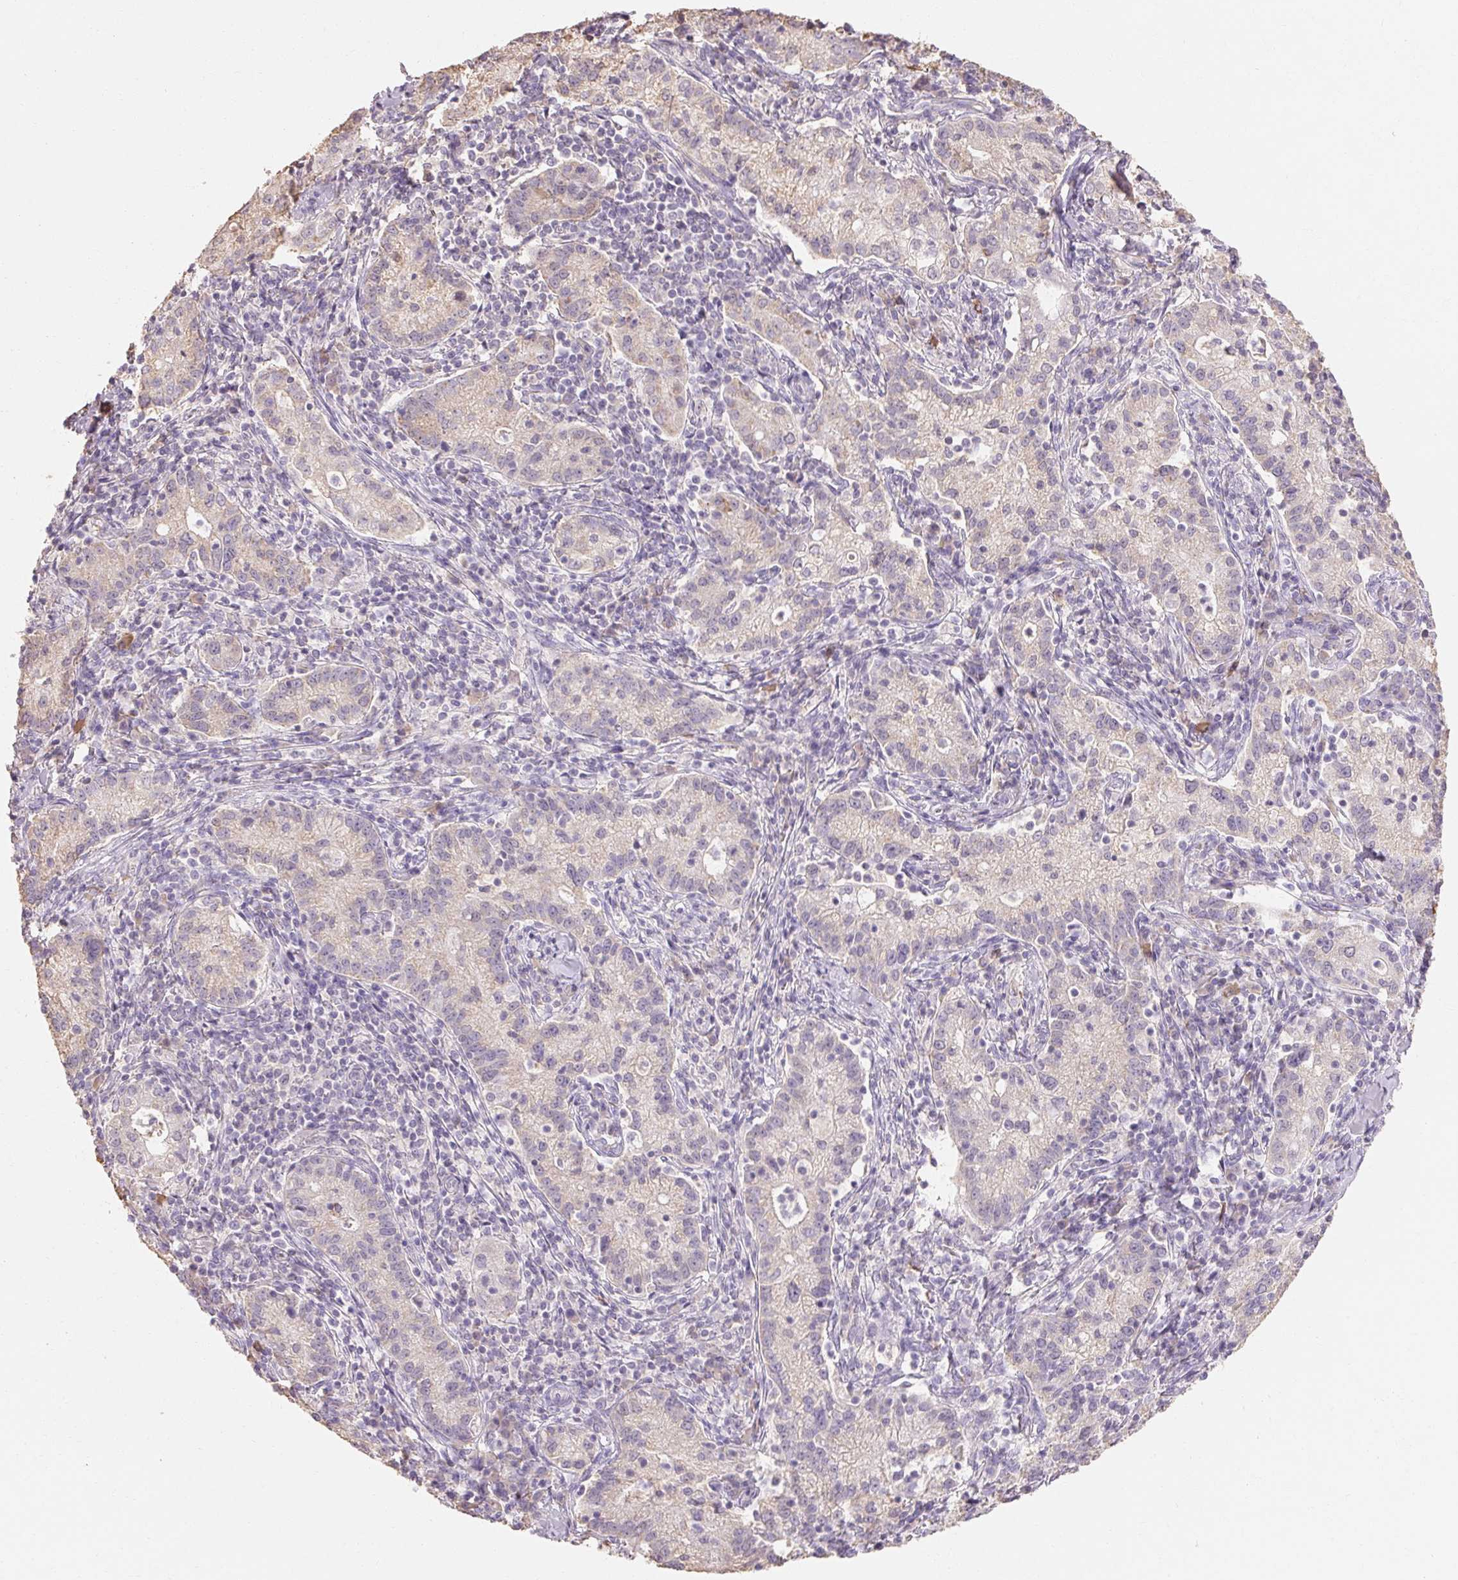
{"staining": {"intensity": "weak", "quantity": "<25%", "location": "cytoplasmic/membranous"}, "tissue": "cervical cancer", "cell_type": "Tumor cells", "image_type": "cancer", "snomed": [{"axis": "morphology", "description": "Normal tissue, NOS"}, {"axis": "morphology", "description": "Adenocarcinoma, NOS"}, {"axis": "topography", "description": "Cervix"}], "caption": "DAB immunohistochemical staining of cervical cancer reveals no significant positivity in tumor cells.", "gene": "MAP7D2", "patient": {"sex": "female", "age": 44}}